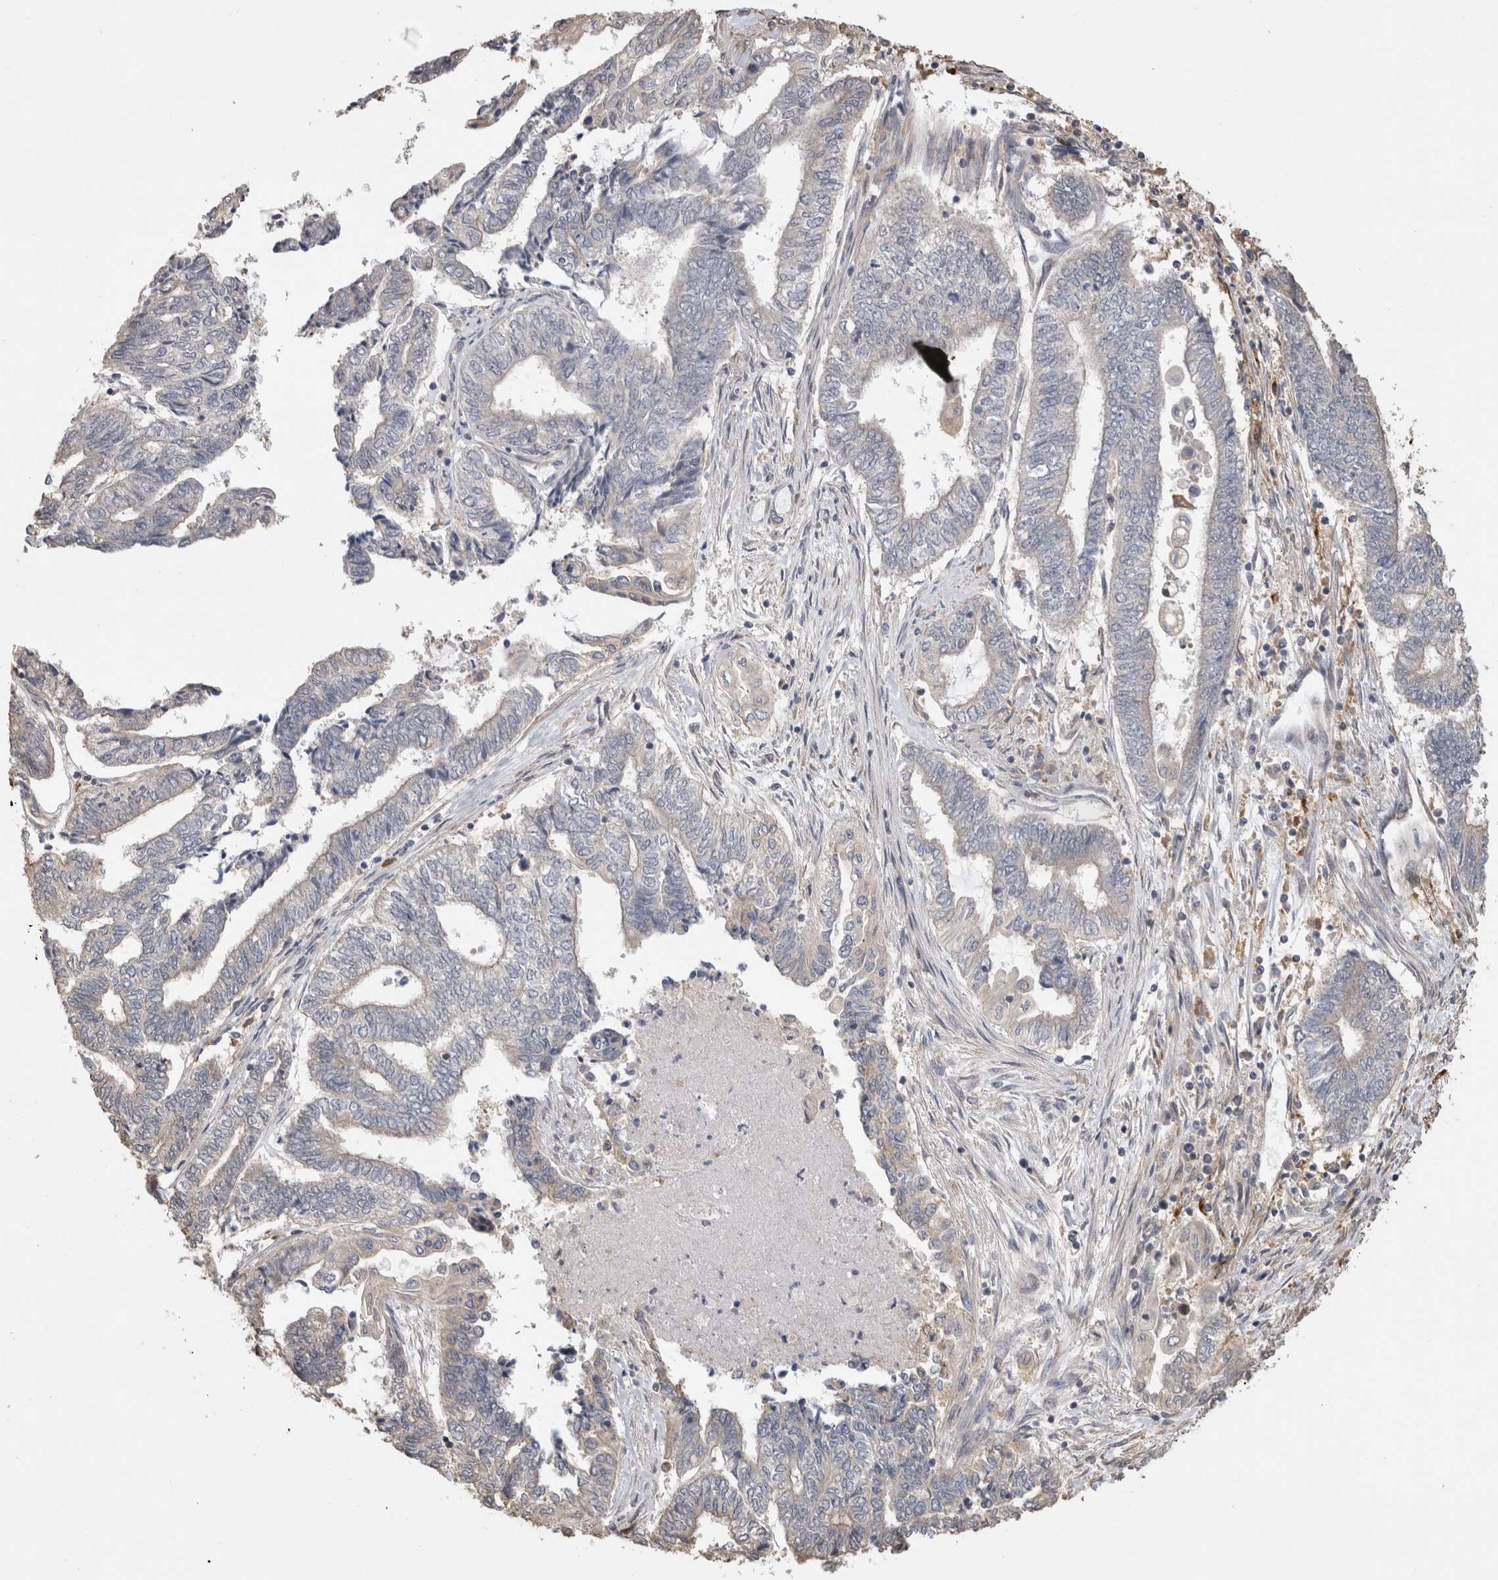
{"staining": {"intensity": "negative", "quantity": "none", "location": "none"}, "tissue": "endometrial cancer", "cell_type": "Tumor cells", "image_type": "cancer", "snomed": [{"axis": "morphology", "description": "Adenocarcinoma, NOS"}, {"axis": "topography", "description": "Uterus"}, {"axis": "topography", "description": "Endometrium"}], "caption": "This is an IHC histopathology image of human endometrial cancer (adenocarcinoma). There is no expression in tumor cells.", "gene": "CLIP1", "patient": {"sex": "female", "age": 70}}